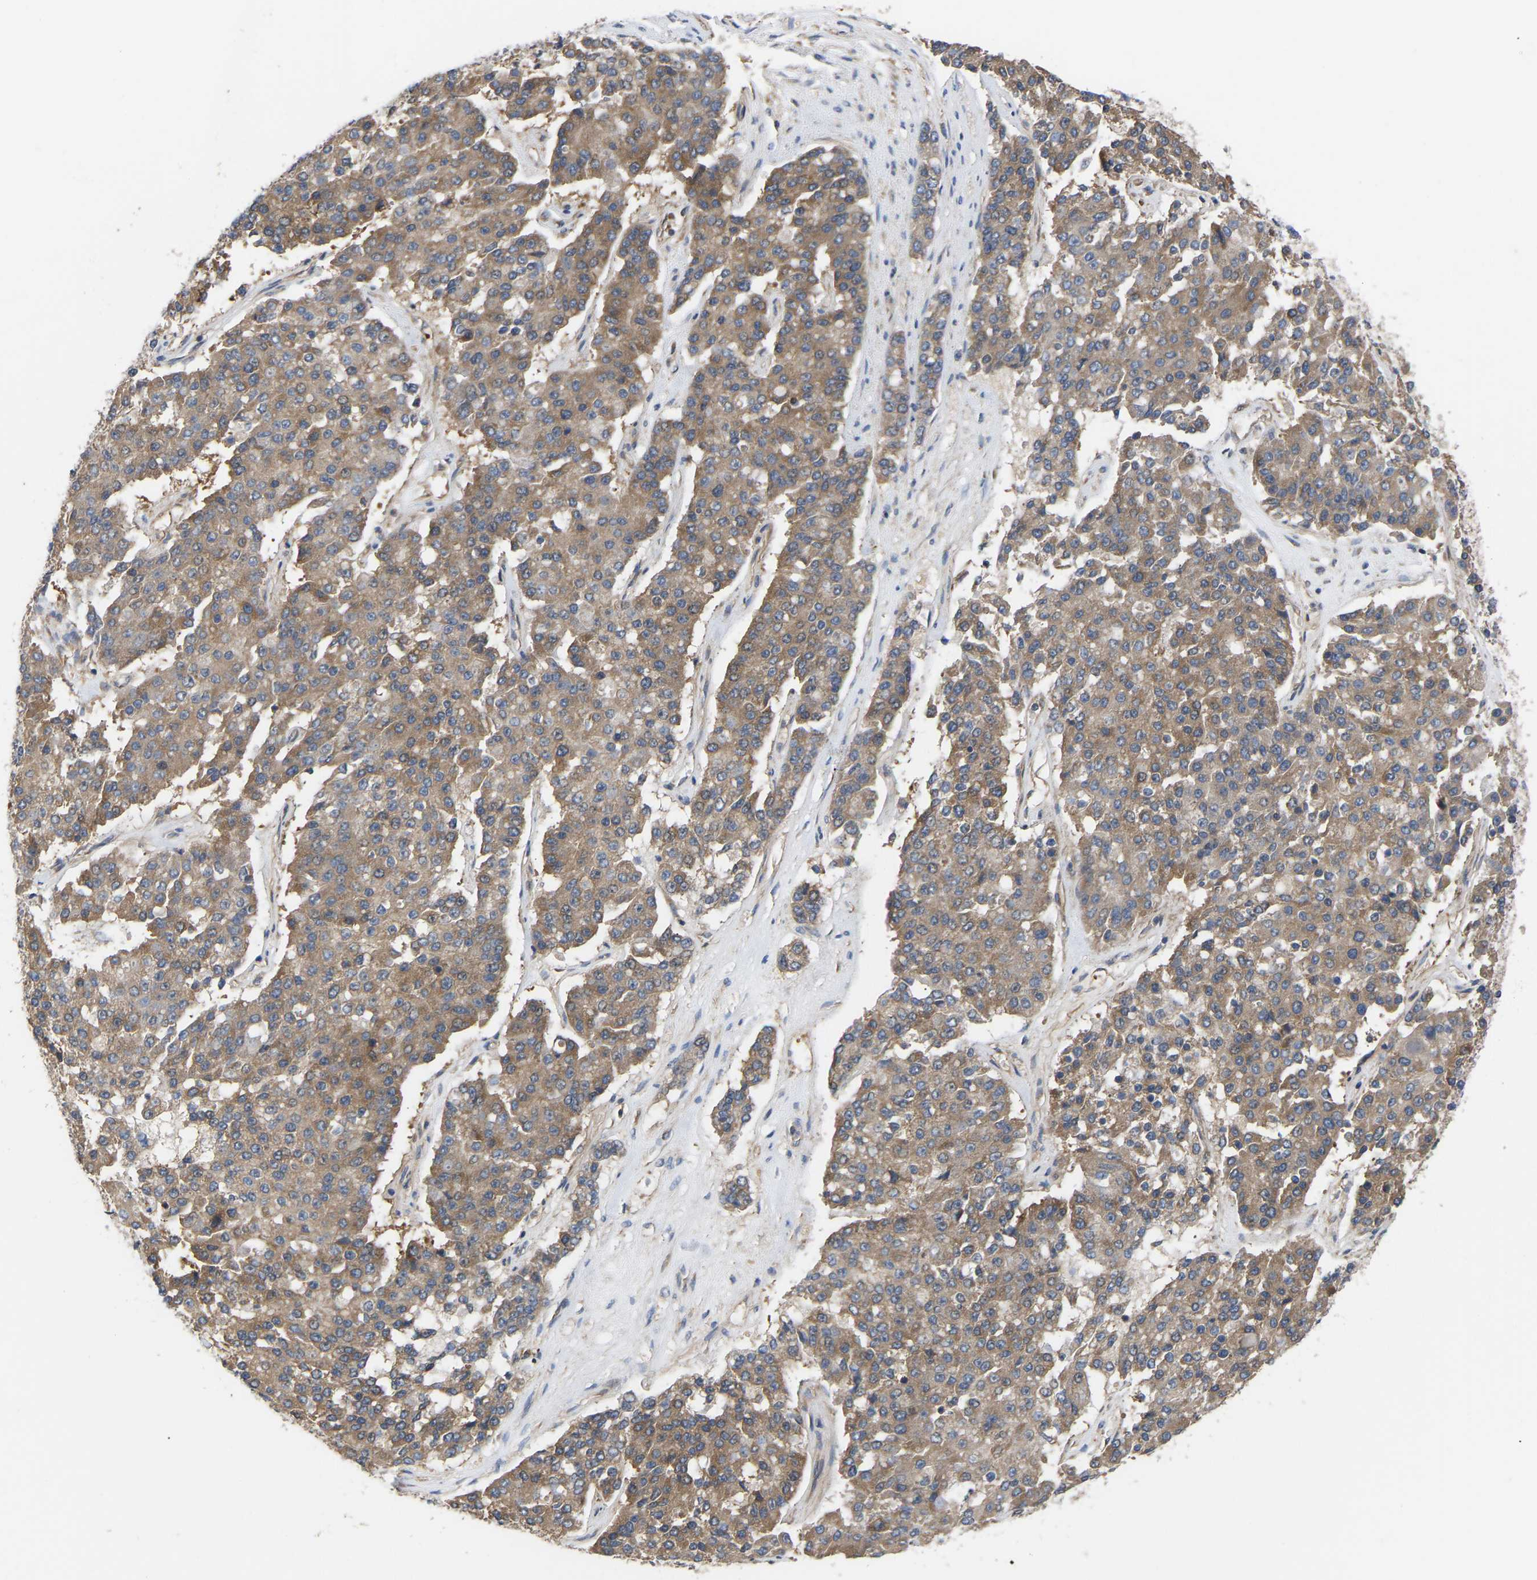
{"staining": {"intensity": "moderate", "quantity": ">75%", "location": "cytoplasmic/membranous"}, "tissue": "pancreatic cancer", "cell_type": "Tumor cells", "image_type": "cancer", "snomed": [{"axis": "morphology", "description": "Adenocarcinoma, NOS"}, {"axis": "topography", "description": "Pancreas"}], "caption": "Immunohistochemistry (IHC) image of adenocarcinoma (pancreatic) stained for a protein (brown), which demonstrates medium levels of moderate cytoplasmic/membranous staining in about >75% of tumor cells.", "gene": "LAPTM4B", "patient": {"sex": "male", "age": 50}}